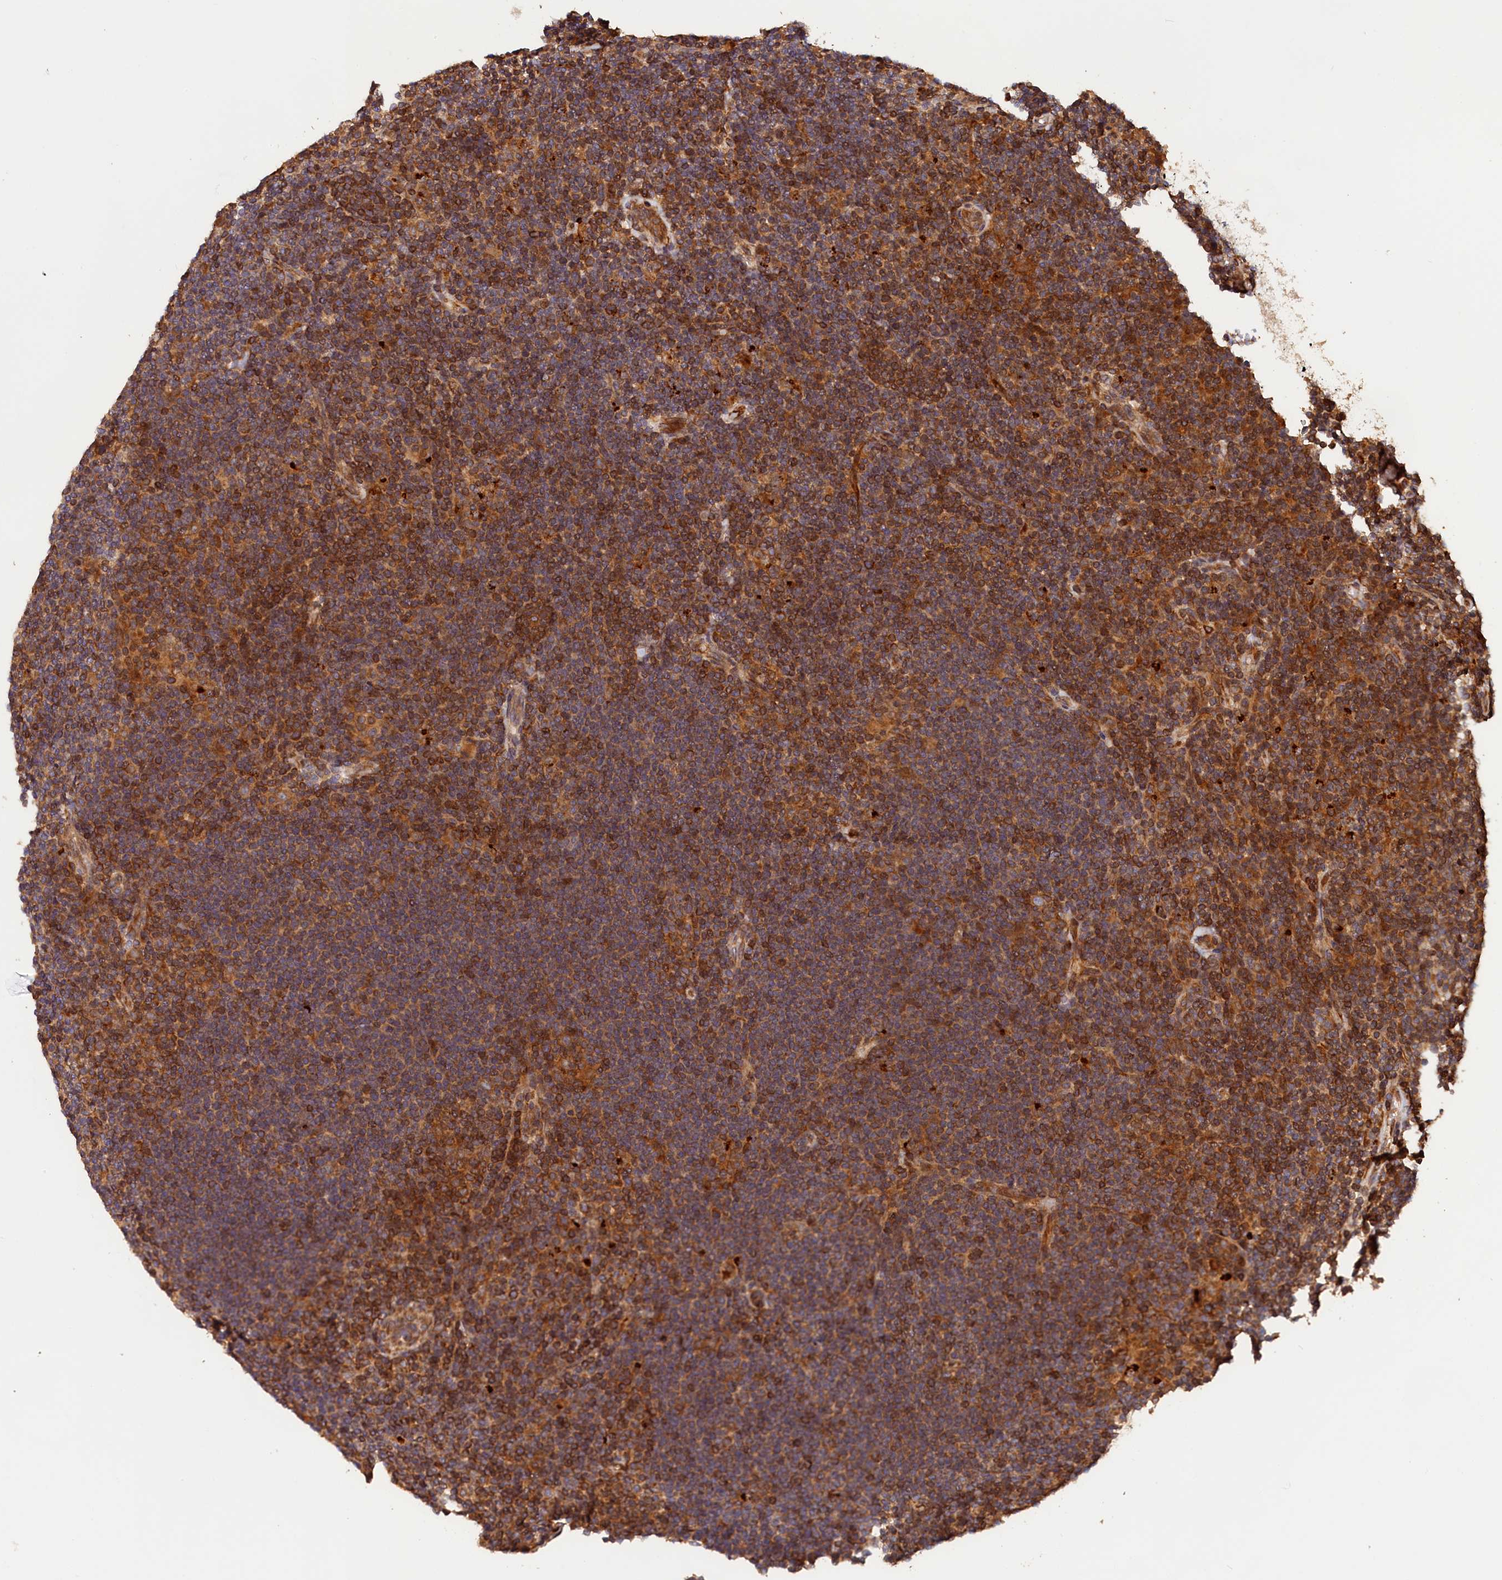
{"staining": {"intensity": "moderate", "quantity": ">75%", "location": "cytoplasmic/membranous"}, "tissue": "lymphoma", "cell_type": "Tumor cells", "image_type": "cancer", "snomed": [{"axis": "morphology", "description": "Hodgkin's disease, NOS"}, {"axis": "topography", "description": "Lymph node"}], "caption": "High-magnification brightfield microscopy of lymphoma stained with DAB (brown) and counterstained with hematoxylin (blue). tumor cells exhibit moderate cytoplasmic/membranous positivity is appreciated in about>75% of cells. The staining was performed using DAB (3,3'-diaminobenzidine) to visualize the protein expression in brown, while the nuclei were stained in blue with hematoxylin (Magnification: 20x).", "gene": "HMOX2", "patient": {"sex": "female", "age": 57}}